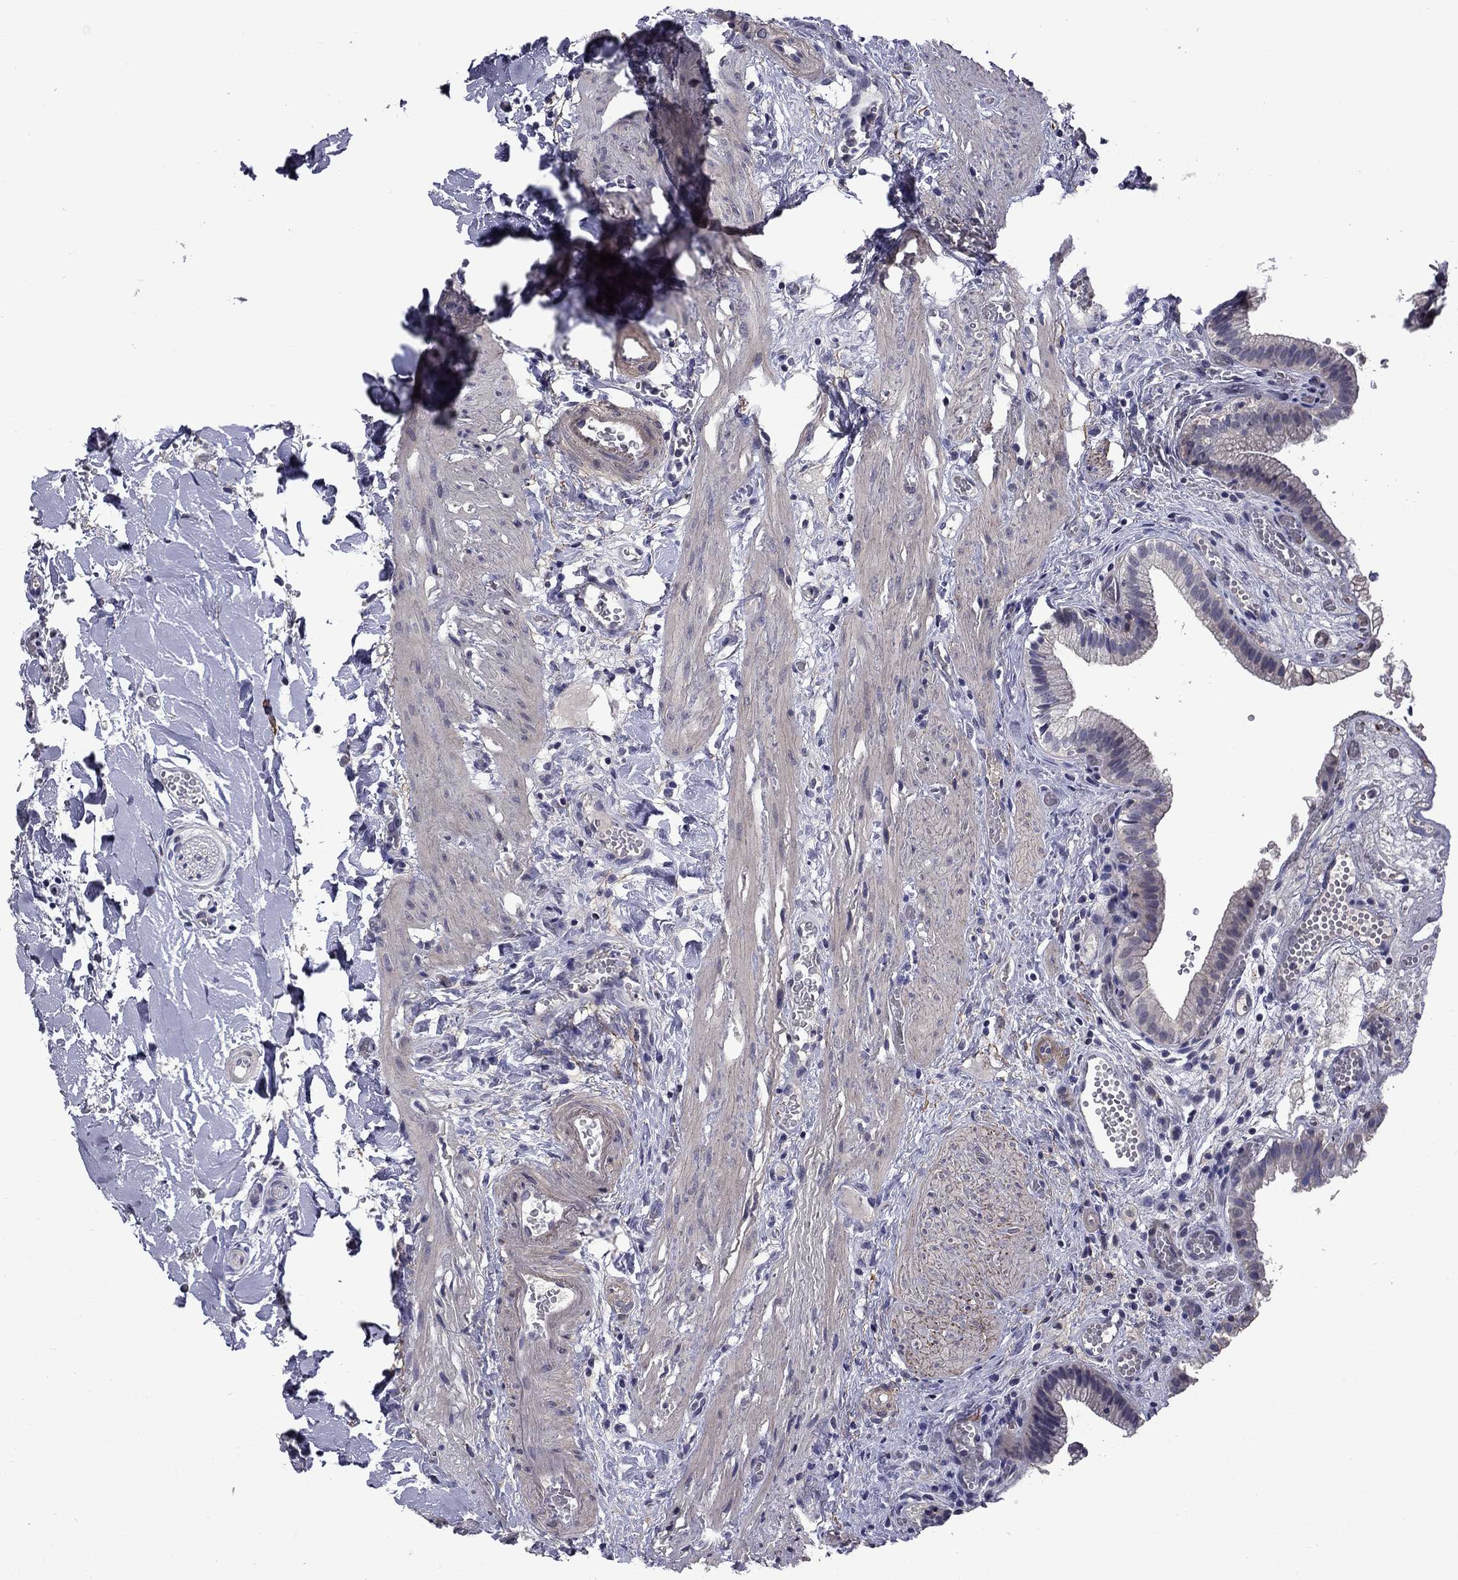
{"staining": {"intensity": "negative", "quantity": "none", "location": "none"}, "tissue": "gallbladder", "cell_type": "Glandular cells", "image_type": "normal", "snomed": [{"axis": "morphology", "description": "Normal tissue, NOS"}, {"axis": "topography", "description": "Gallbladder"}], "caption": "This photomicrograph is of unremarkable gallbladder stained with immunohistochemistry to label a protein in brown with the nuclei are counter-stained blue. There is no positivity in glandular cells. (DAB (3,3'-diaminobenzidine) immunohistochemistry, high magnification).", "gene": "SNTA1", "patient": {"sex": "female", "age": 24}}